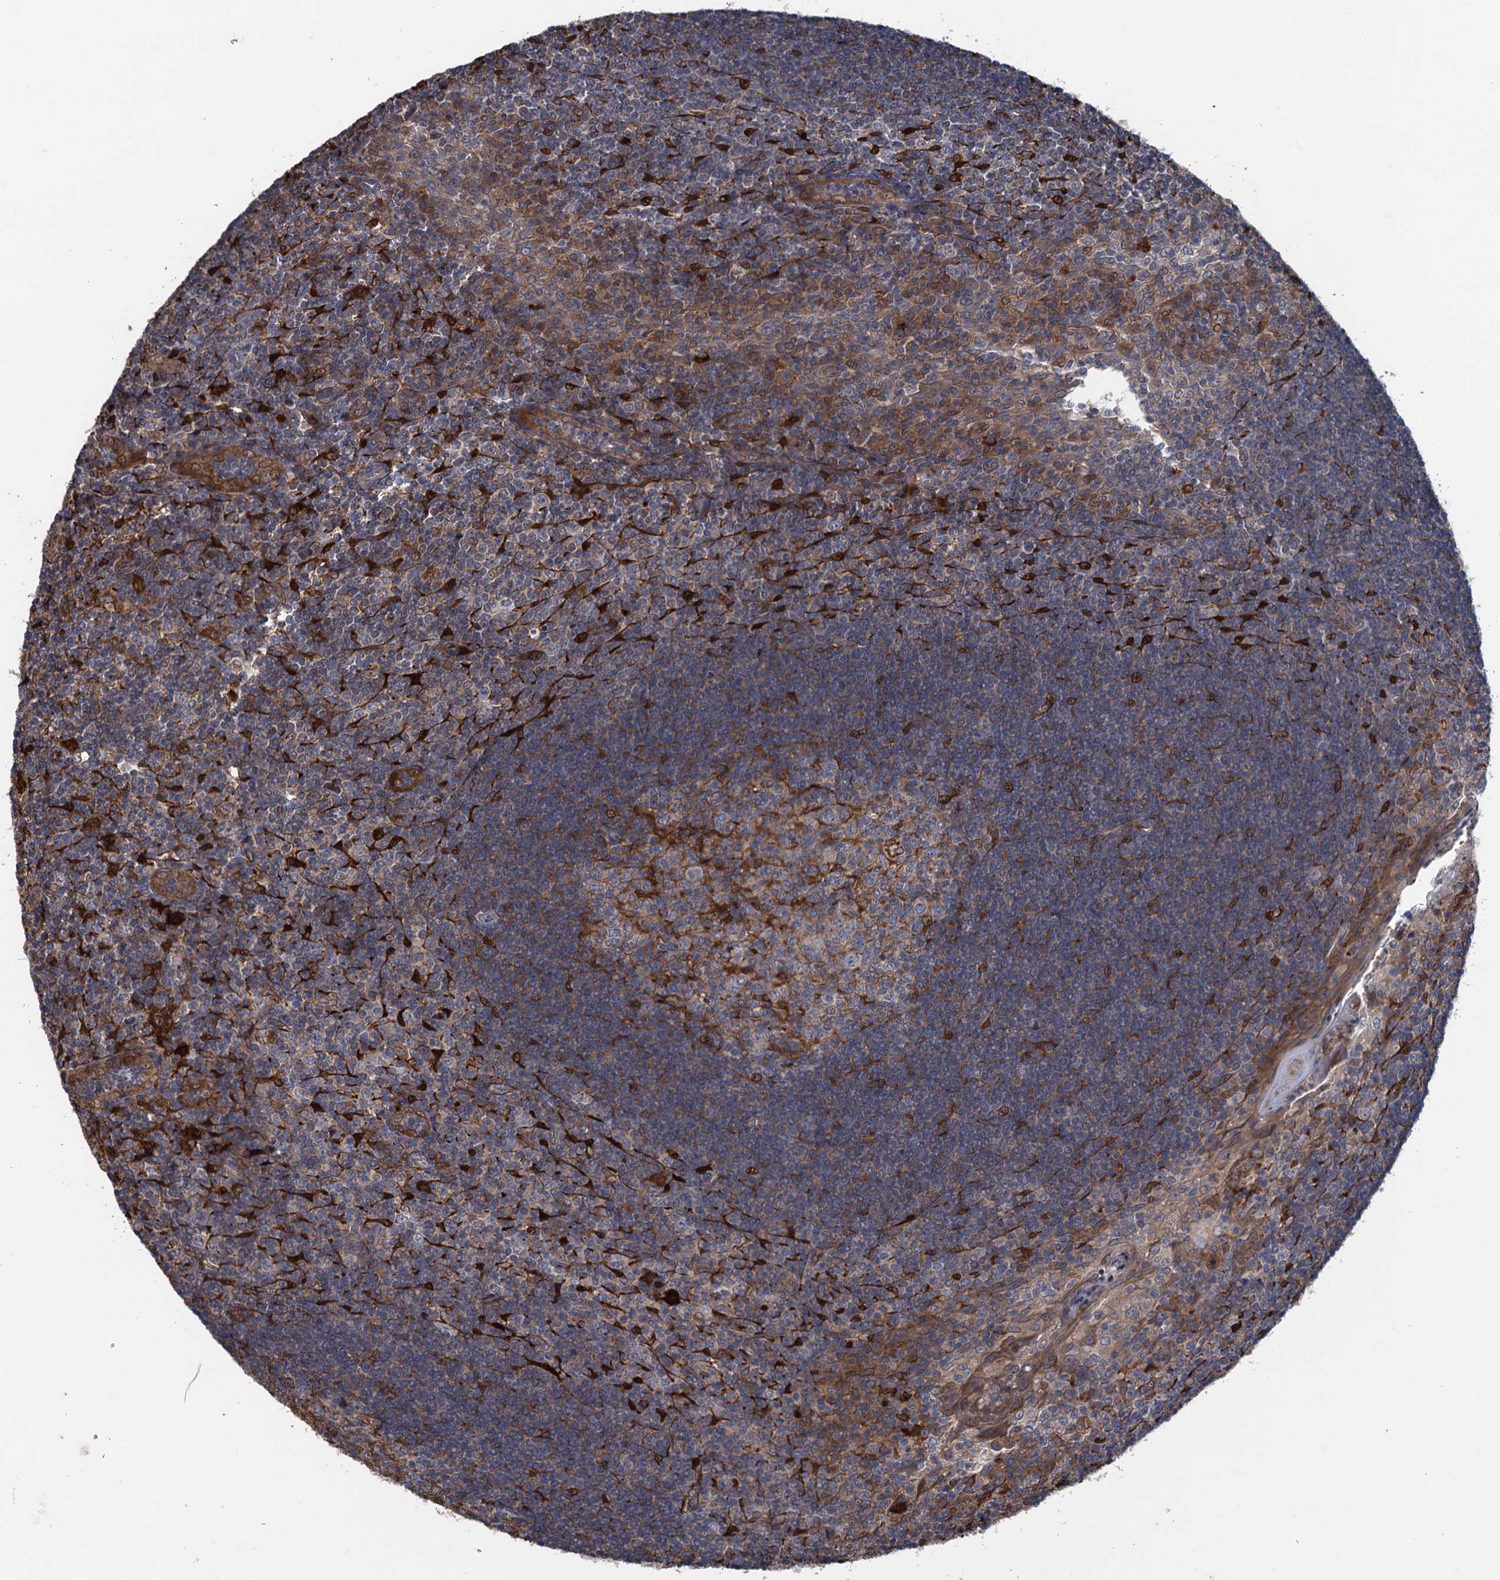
{"staining": {"intensity": "moderate", "quantity": "<25%", "location": "cytoplasmic/membranous"}, "tissue": "tonsil", "cell_type": "Germinal center cells", "image_type": "normal", "snomed": [{"axis": "morphology", "description": "Normal tissue, NOS"}, {"axis": "topography", "description": "Tonsil"}], "caption": "Immunohistochemistry (IHC) of benign human tonsil demonstrates low levels of moderate cytoplasmic/membranous staining in about <25% of germinal center cells.", "gene": "CNTN5", "patient": {"sex": "male", "age": 27}}